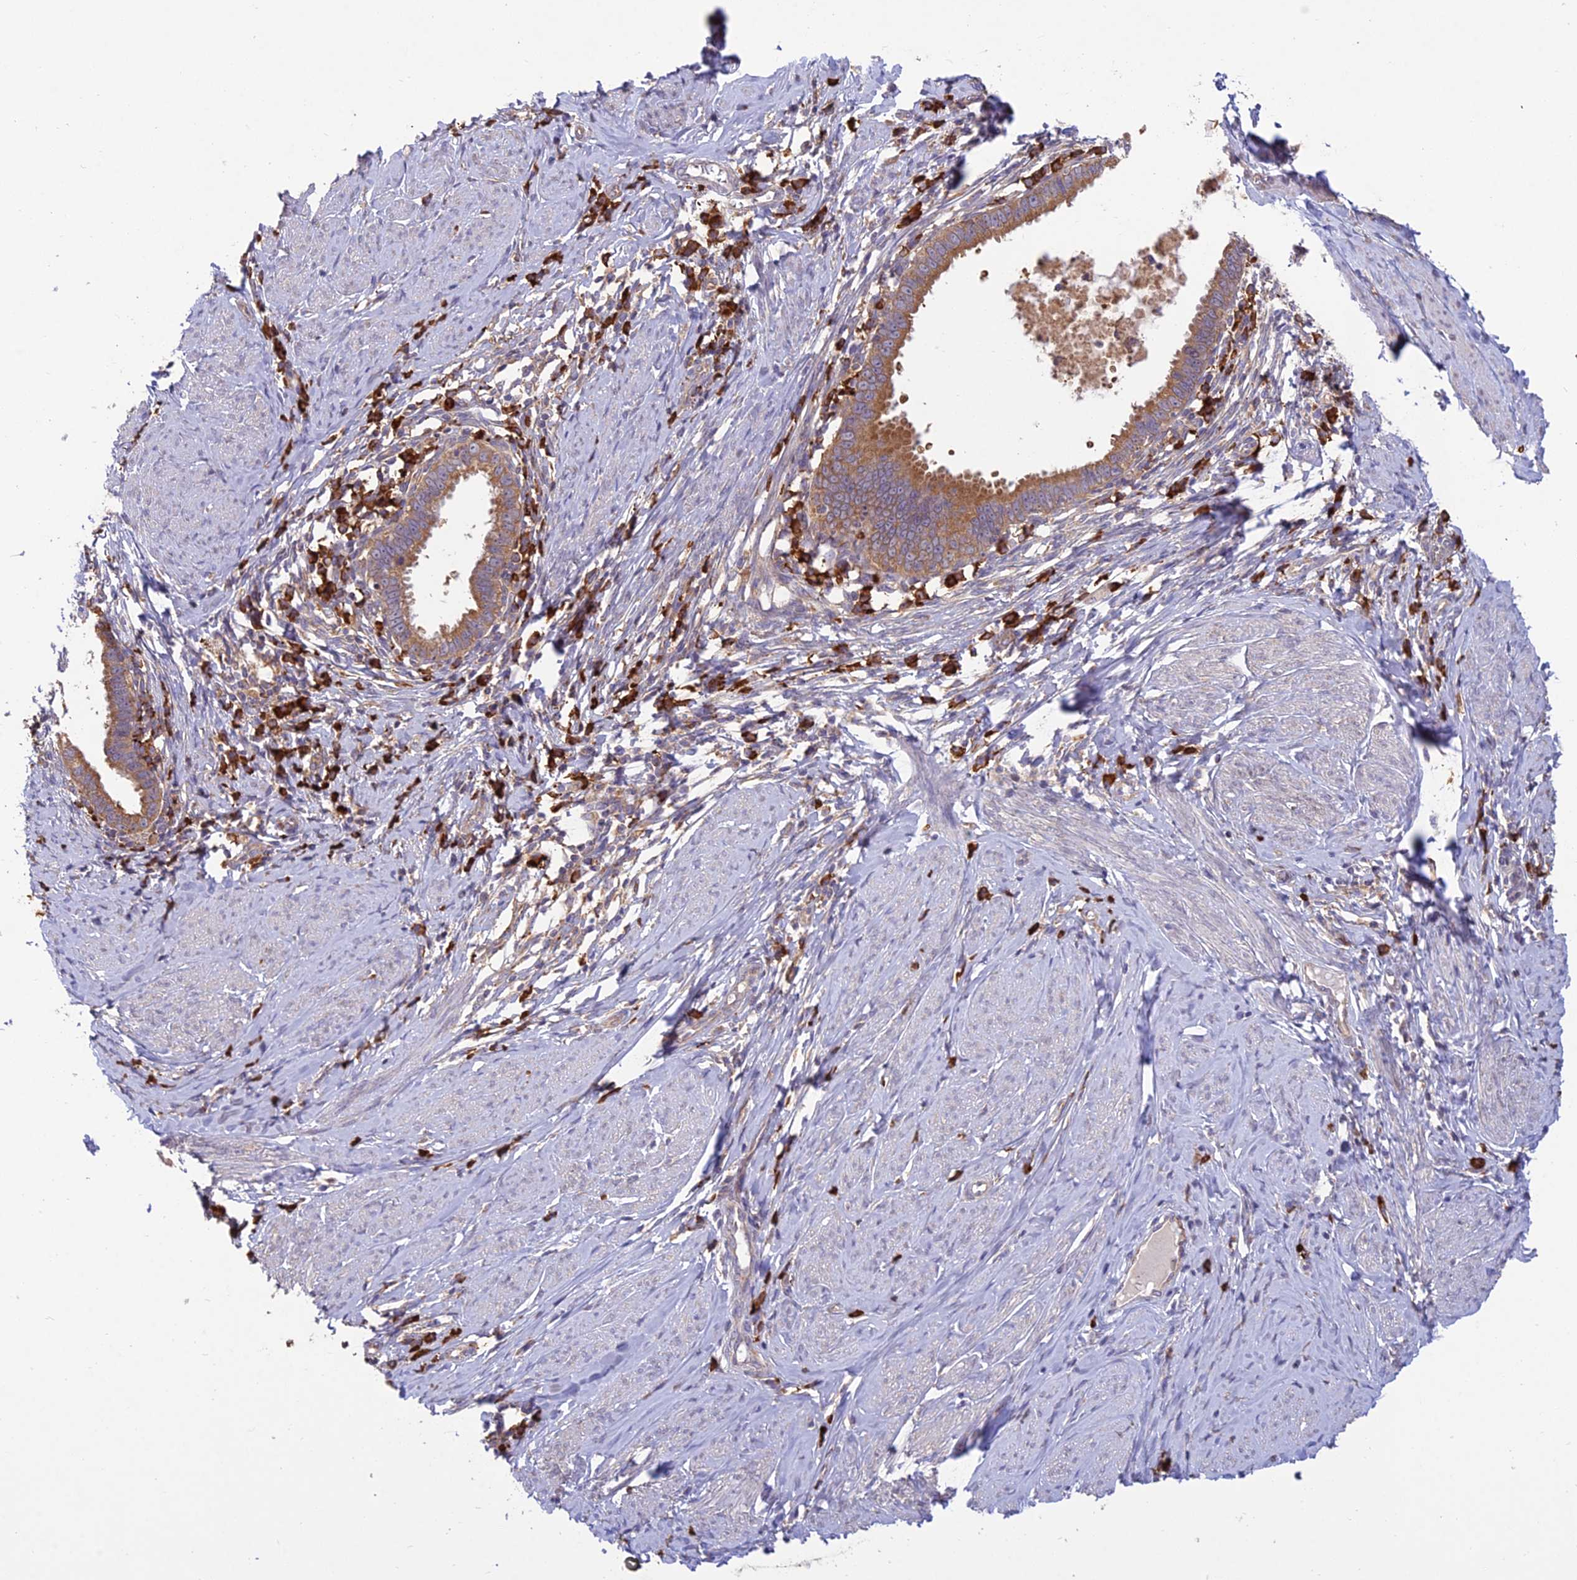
{"staining": {"intensity": "moderate", "quantity": ">75%", "location": "cytoplasmic/membranous"}, "tissue": "cervical cancer", "cell_type": "Tumor cells", "image_type": "cancer", "snomed": [{"axis": "morphology", "description": "Adenocarcinoma, NOS"}, {"axis": "topography", "description": "Cervix"}], "caption": "Immunohistochemistry of cervical cancer (adenocarcinoma) displays medium levels of moderate cytoplasmic/membranous positivity in approximately >75% of tumor cells.", "gene": "NXNL2", "patient": {"sex": "female", "age": 36}}